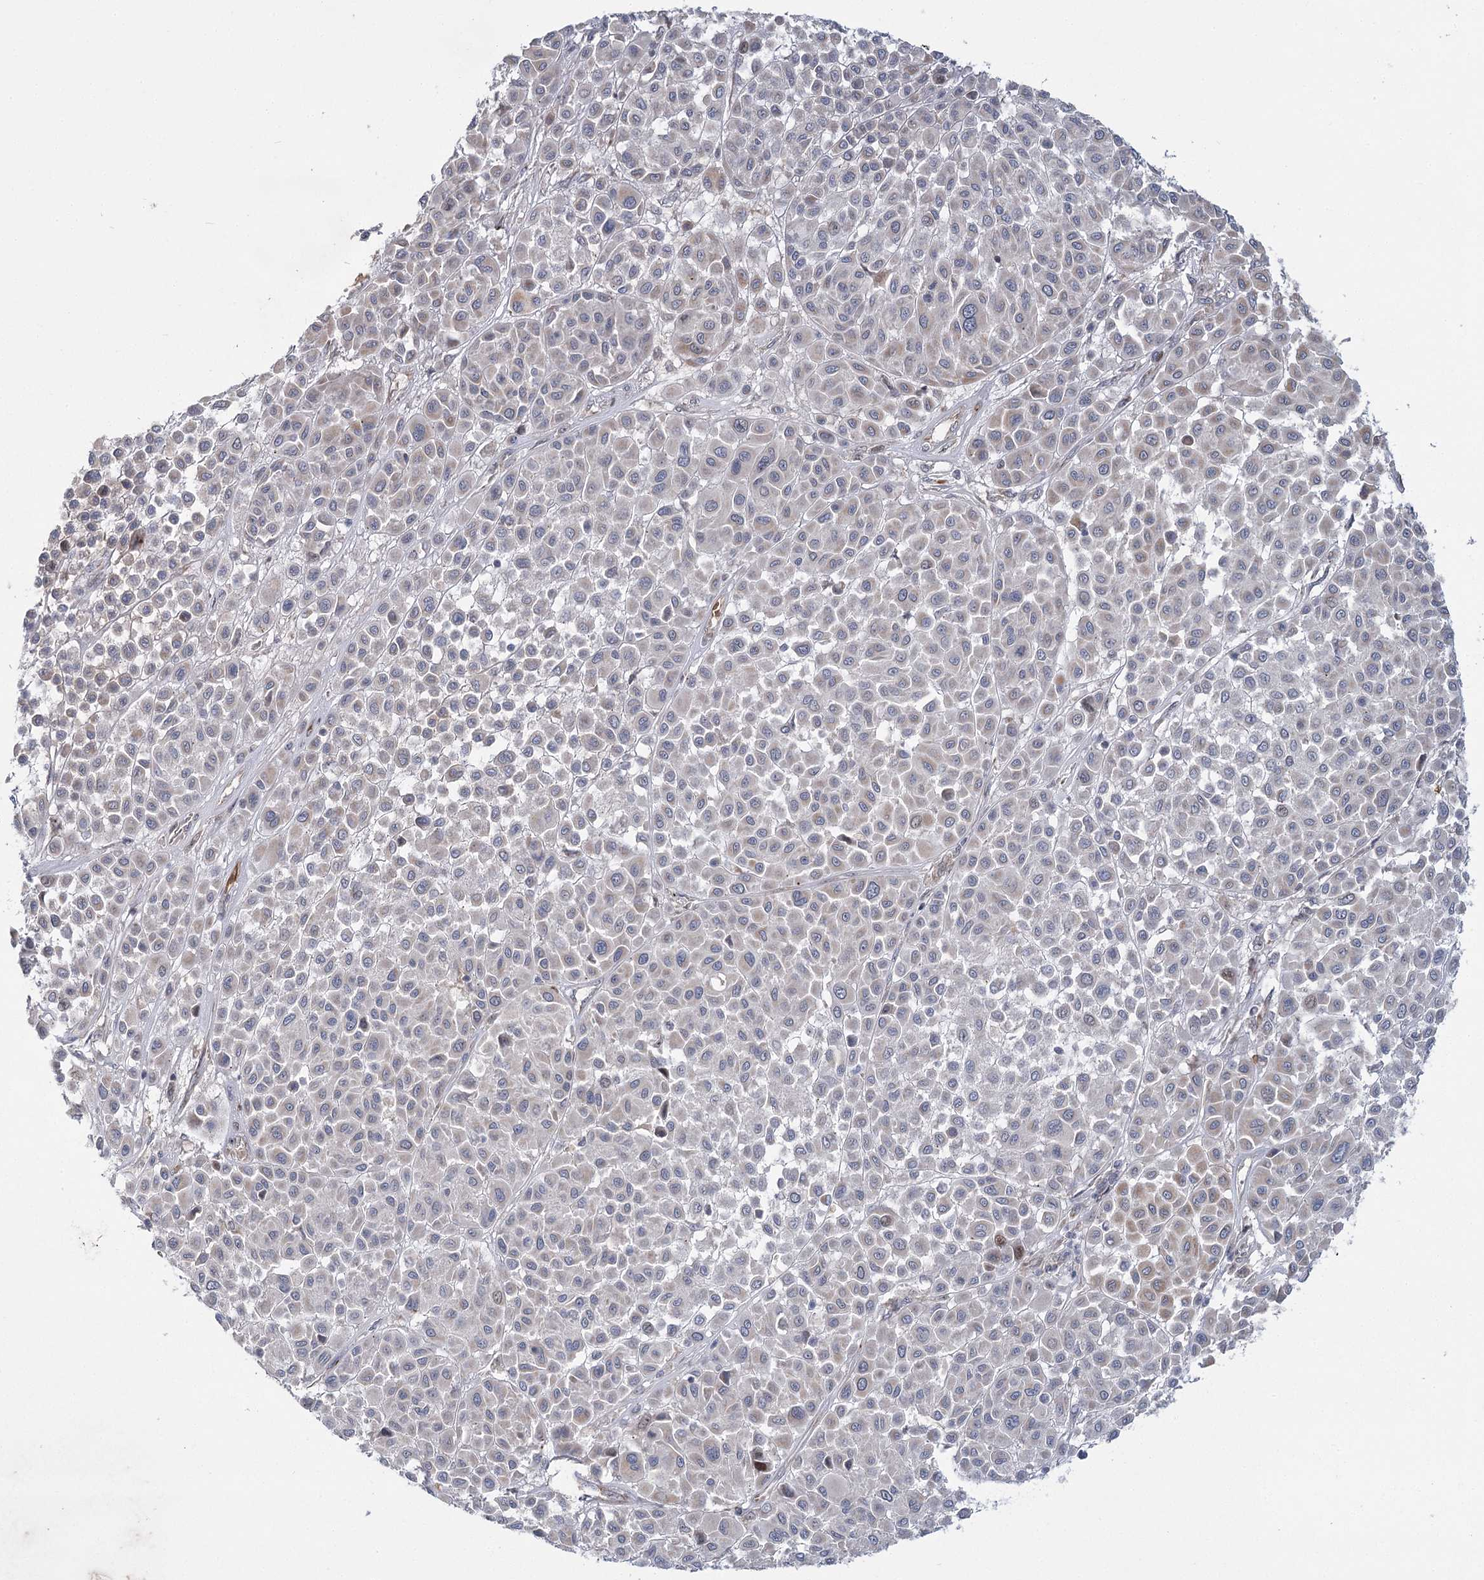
{"staining": {"intensity": "negative", "quantity": "none", "location": "none"}, "tissue": "melanoma", "cell_type": "Tumor cells", "image_type": "cancer", "snomed": [{"axis": "morphology", "description": "Malignant melanoma, Metastatic site"}, {"axis": "topography", "description": "Soft tissue"}], "caption": "Tumor cells are negative for protein expression in human malignant melanoma (metastatic site).", "gene": "NSMCE4A", "patient": {"sex": "male", "age": 41}}